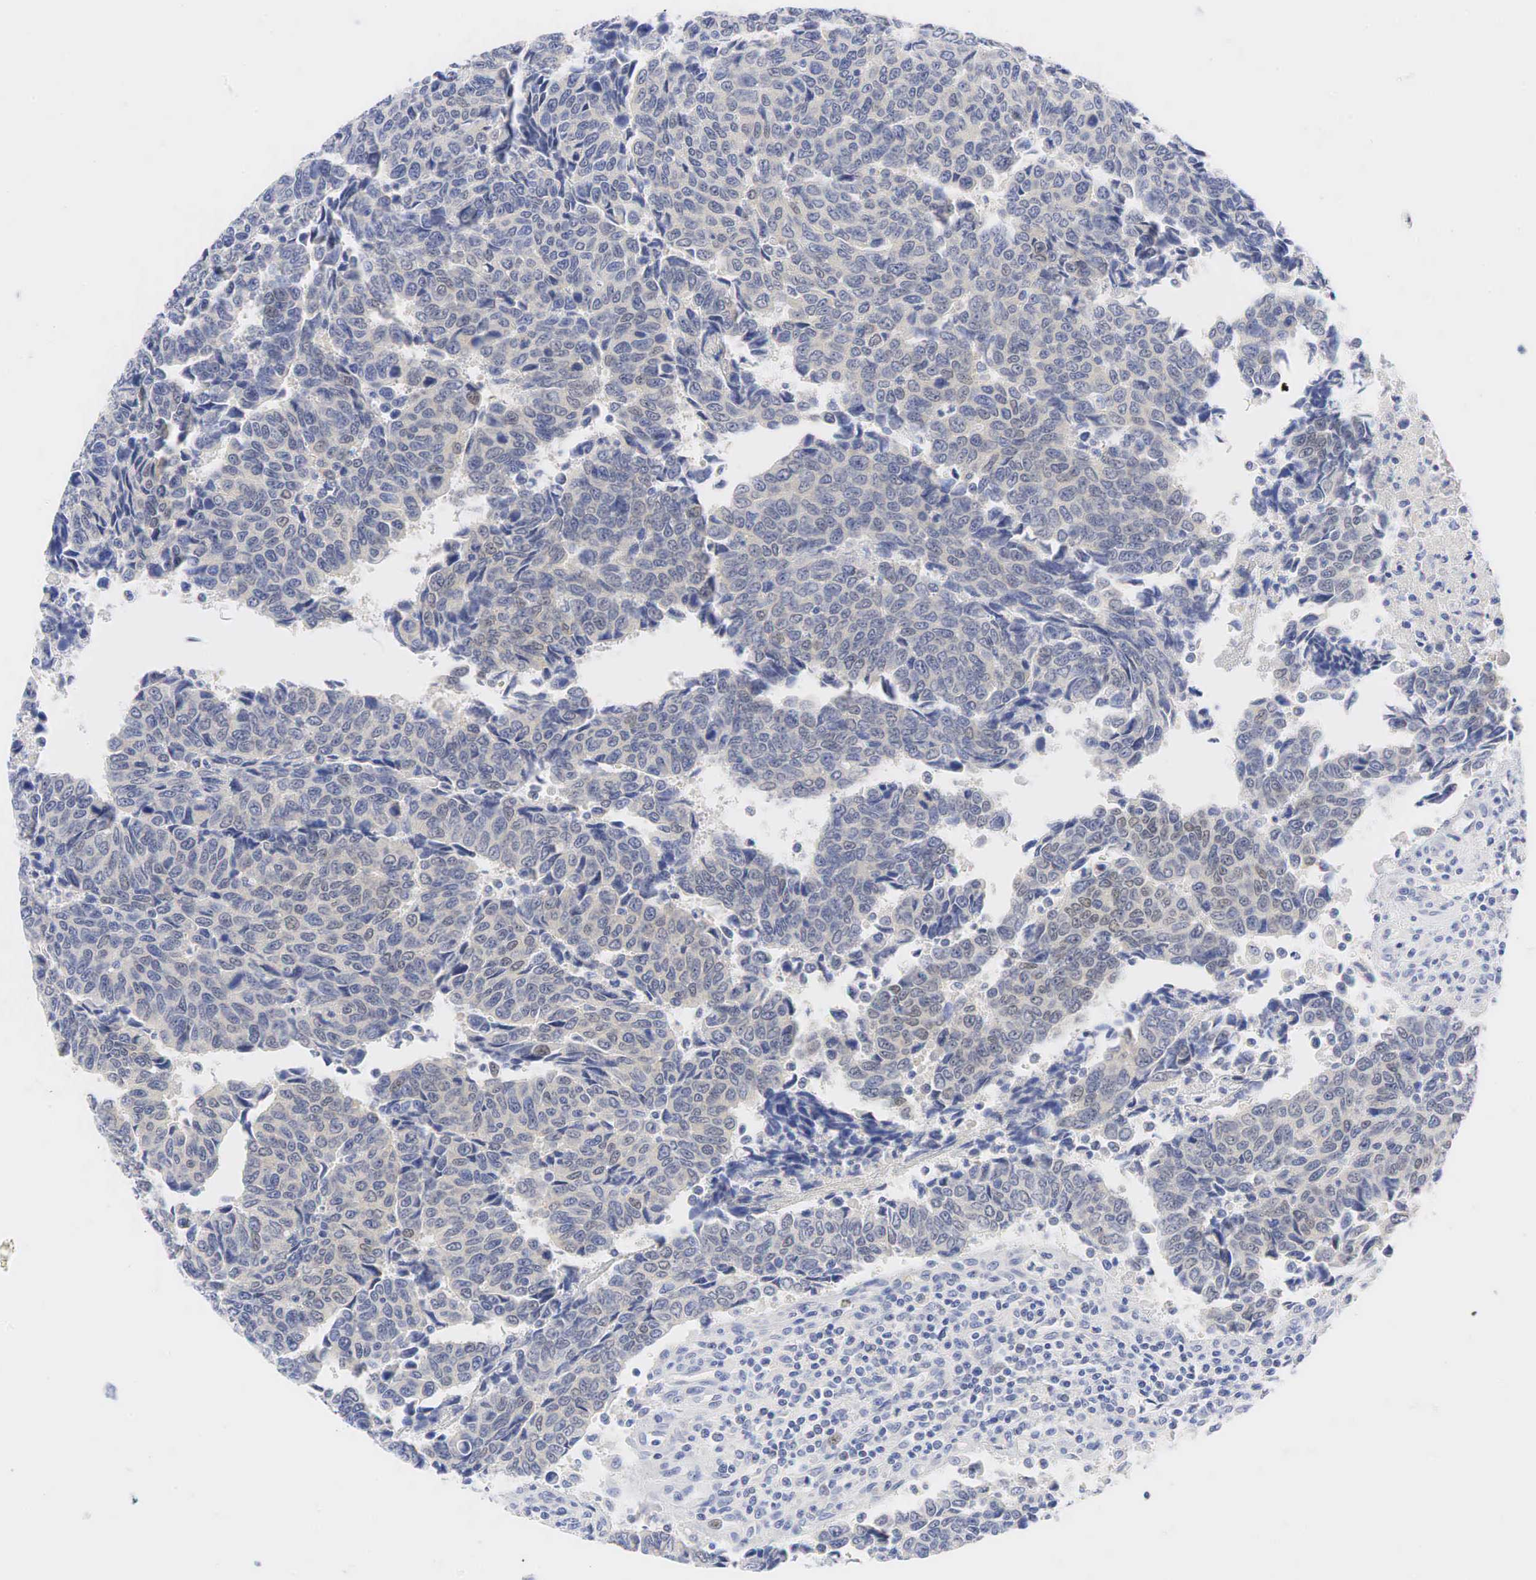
{"staining": {"intensity": "weak", "quantity": "25%-75%", "location": "cytoplasmic/membranous,nuclear"}, "tissue": "urothelial cancer", "cell_type": "Tumor cells", "image_type": "cancer", "snomed": [{"axis": "morphology", "description": "Urothelial carcinoma, High grade"}, {"axis": "topography", "description": "Urinary bladder"}], "caption": "Immunohistochemistry image of neoplastic tissue: high-grade urothelial carcinoma stained using immunohistochemistry (IHC) displays low levels of weak protein expression localized specifically in the cytoplasmic/membranous and nuclear of tumor cells, appearing as a cytoplasmic/membranous and nuclear brown color.", "gene": "AR", "patient": {"sex": "male", "age": 86}}